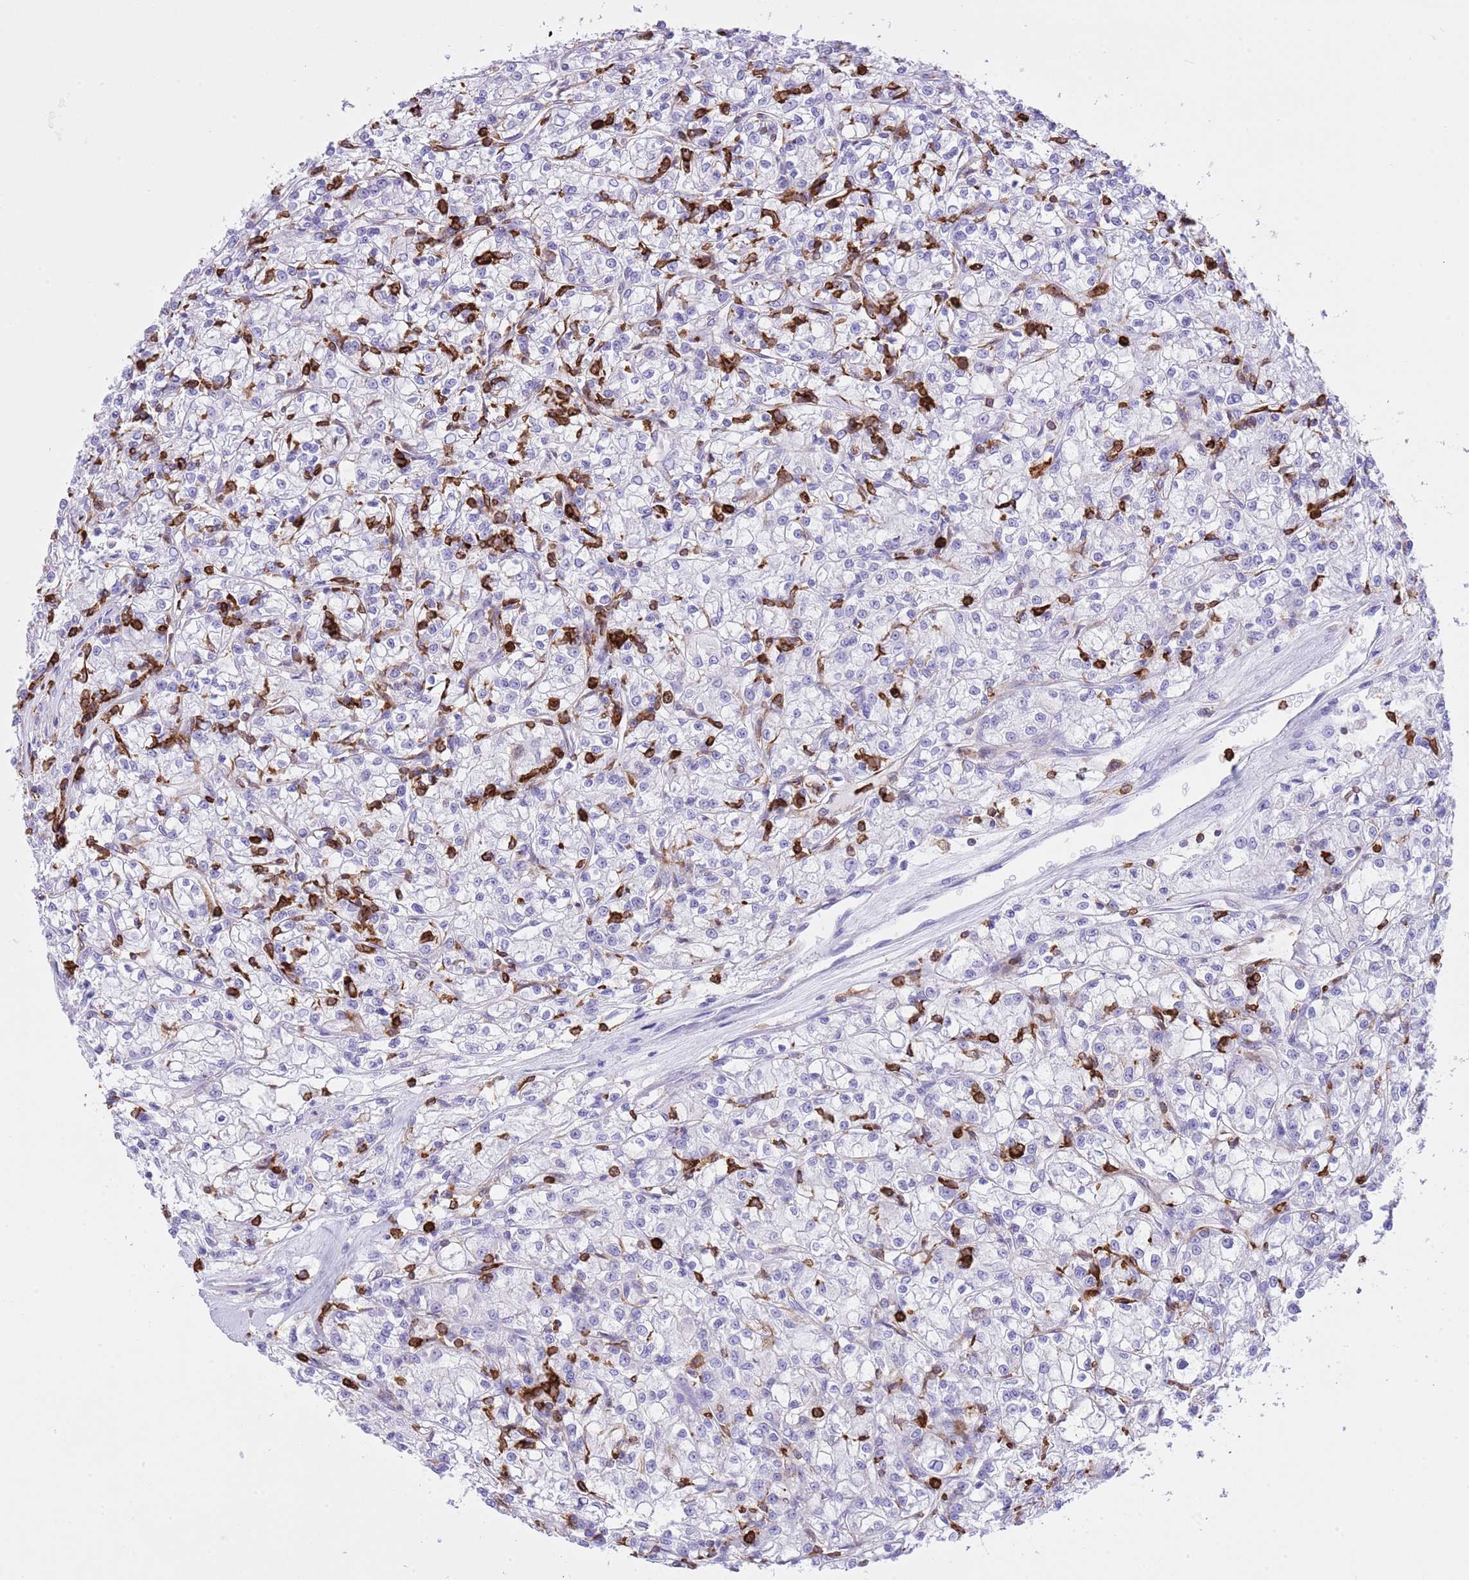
{"staining": {"intensity": "negative", "quantity": "none", "location": "none"}, "tissue": "renal cancer", "cell_type": "Tumor cells", "image_type": "cancer", "snomed": [{"axis": "morphology", "description": "Adenocarcinoma, NOS"}, {"axis": "topography", "description": "Kidney"}], "caption": "This is an IHC image of renal cancer (adenocarcinoma). There is no positivity in tumor cells.", "gene": "EFHD2", "patient": {"sex": "female", "age": 59}}